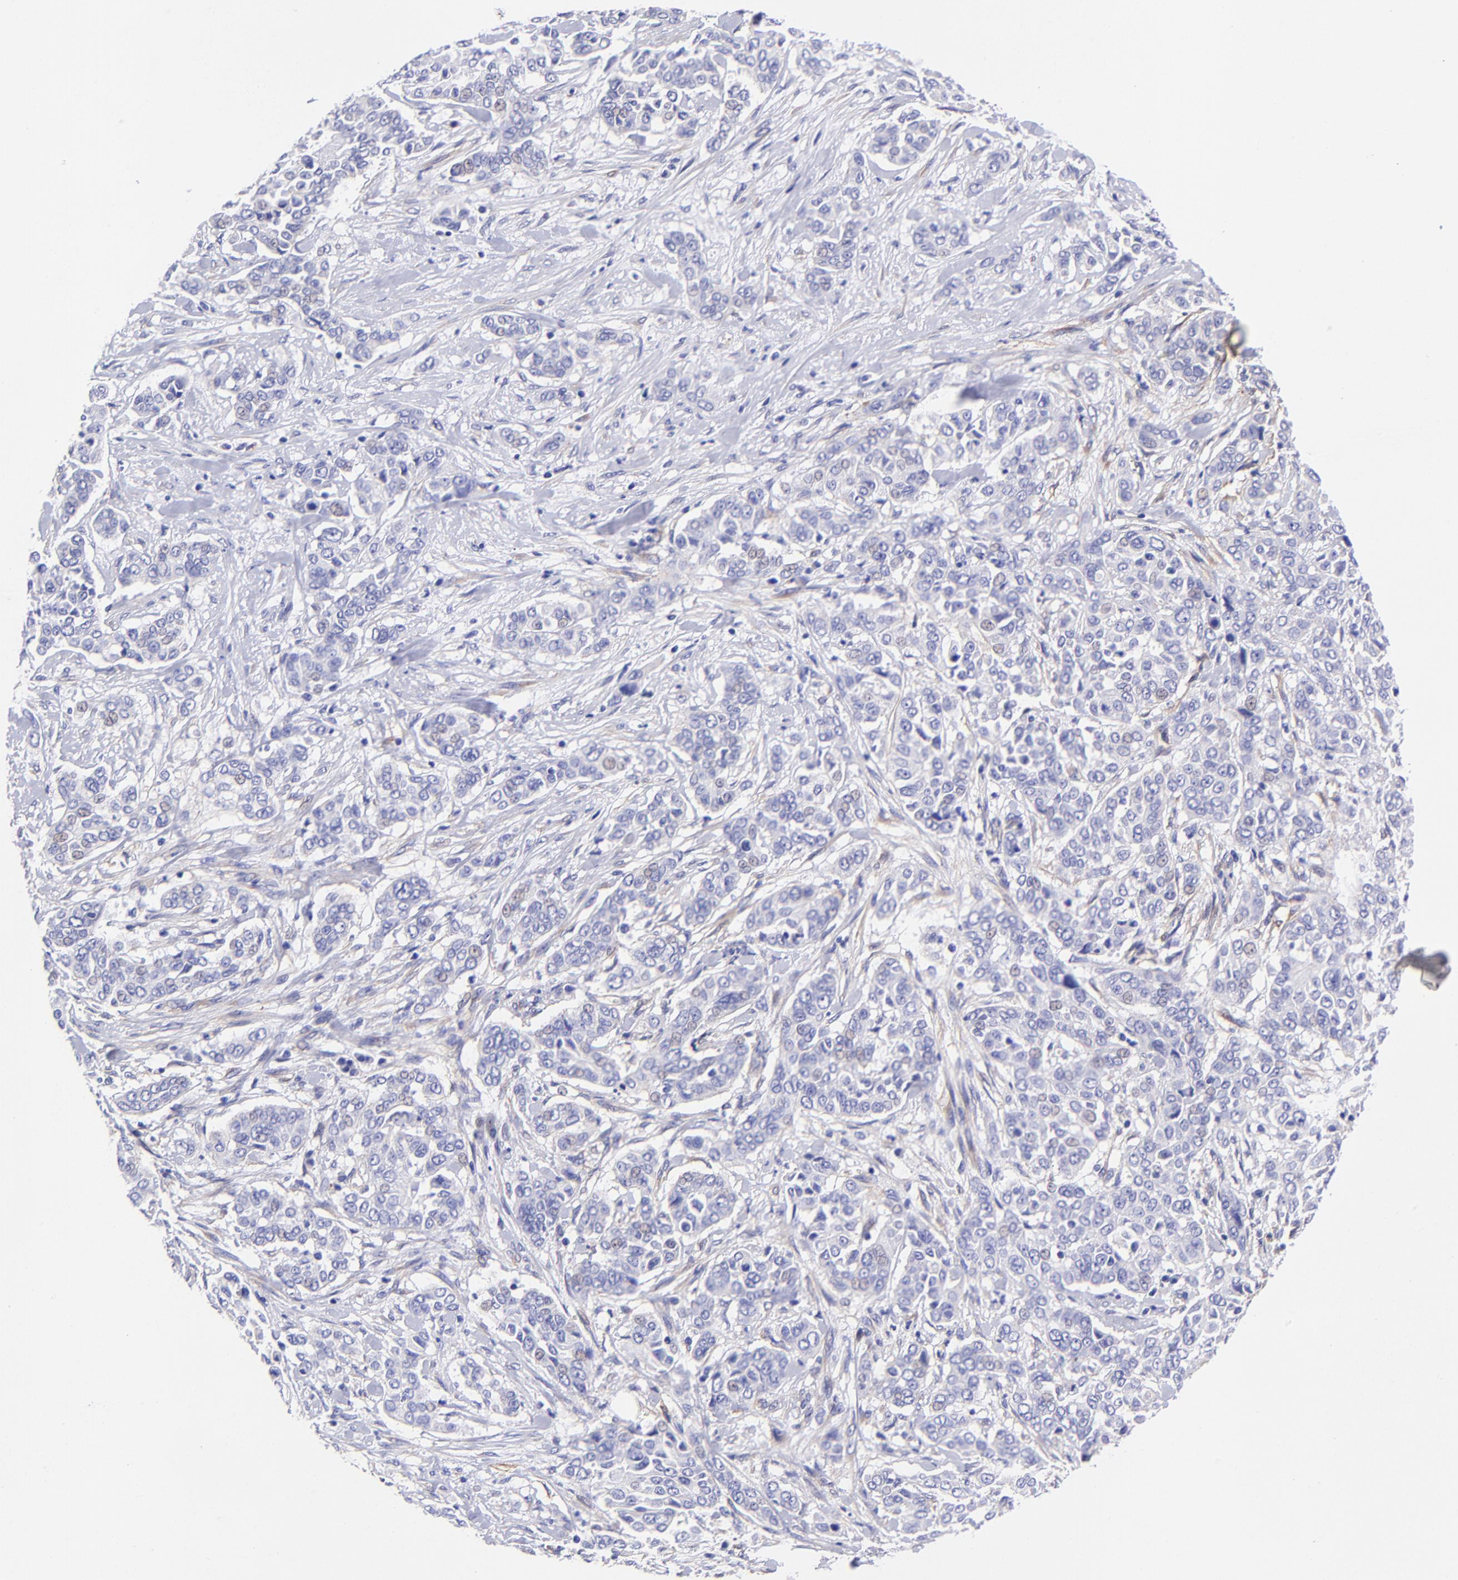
{"staining": {"intensity": "negative", "quantity": "none", "location": "none"}, "tissue": "pancreatic cancer", "cell_type": "Tumor cells", "image_type": "cancer", "snomed": [{"axis": "morphology", "description": "Adenocarcinoma, NOS"}, {"axis": "topography", "description": "Pancreas"}], "caption": "A photomicrograph of pancreatic adenocarcinoma stained for a protein shows no brown staining in tumor cells.", "gene": "PPFIBP1", "patient": {"sex": "female", "age": 52}}